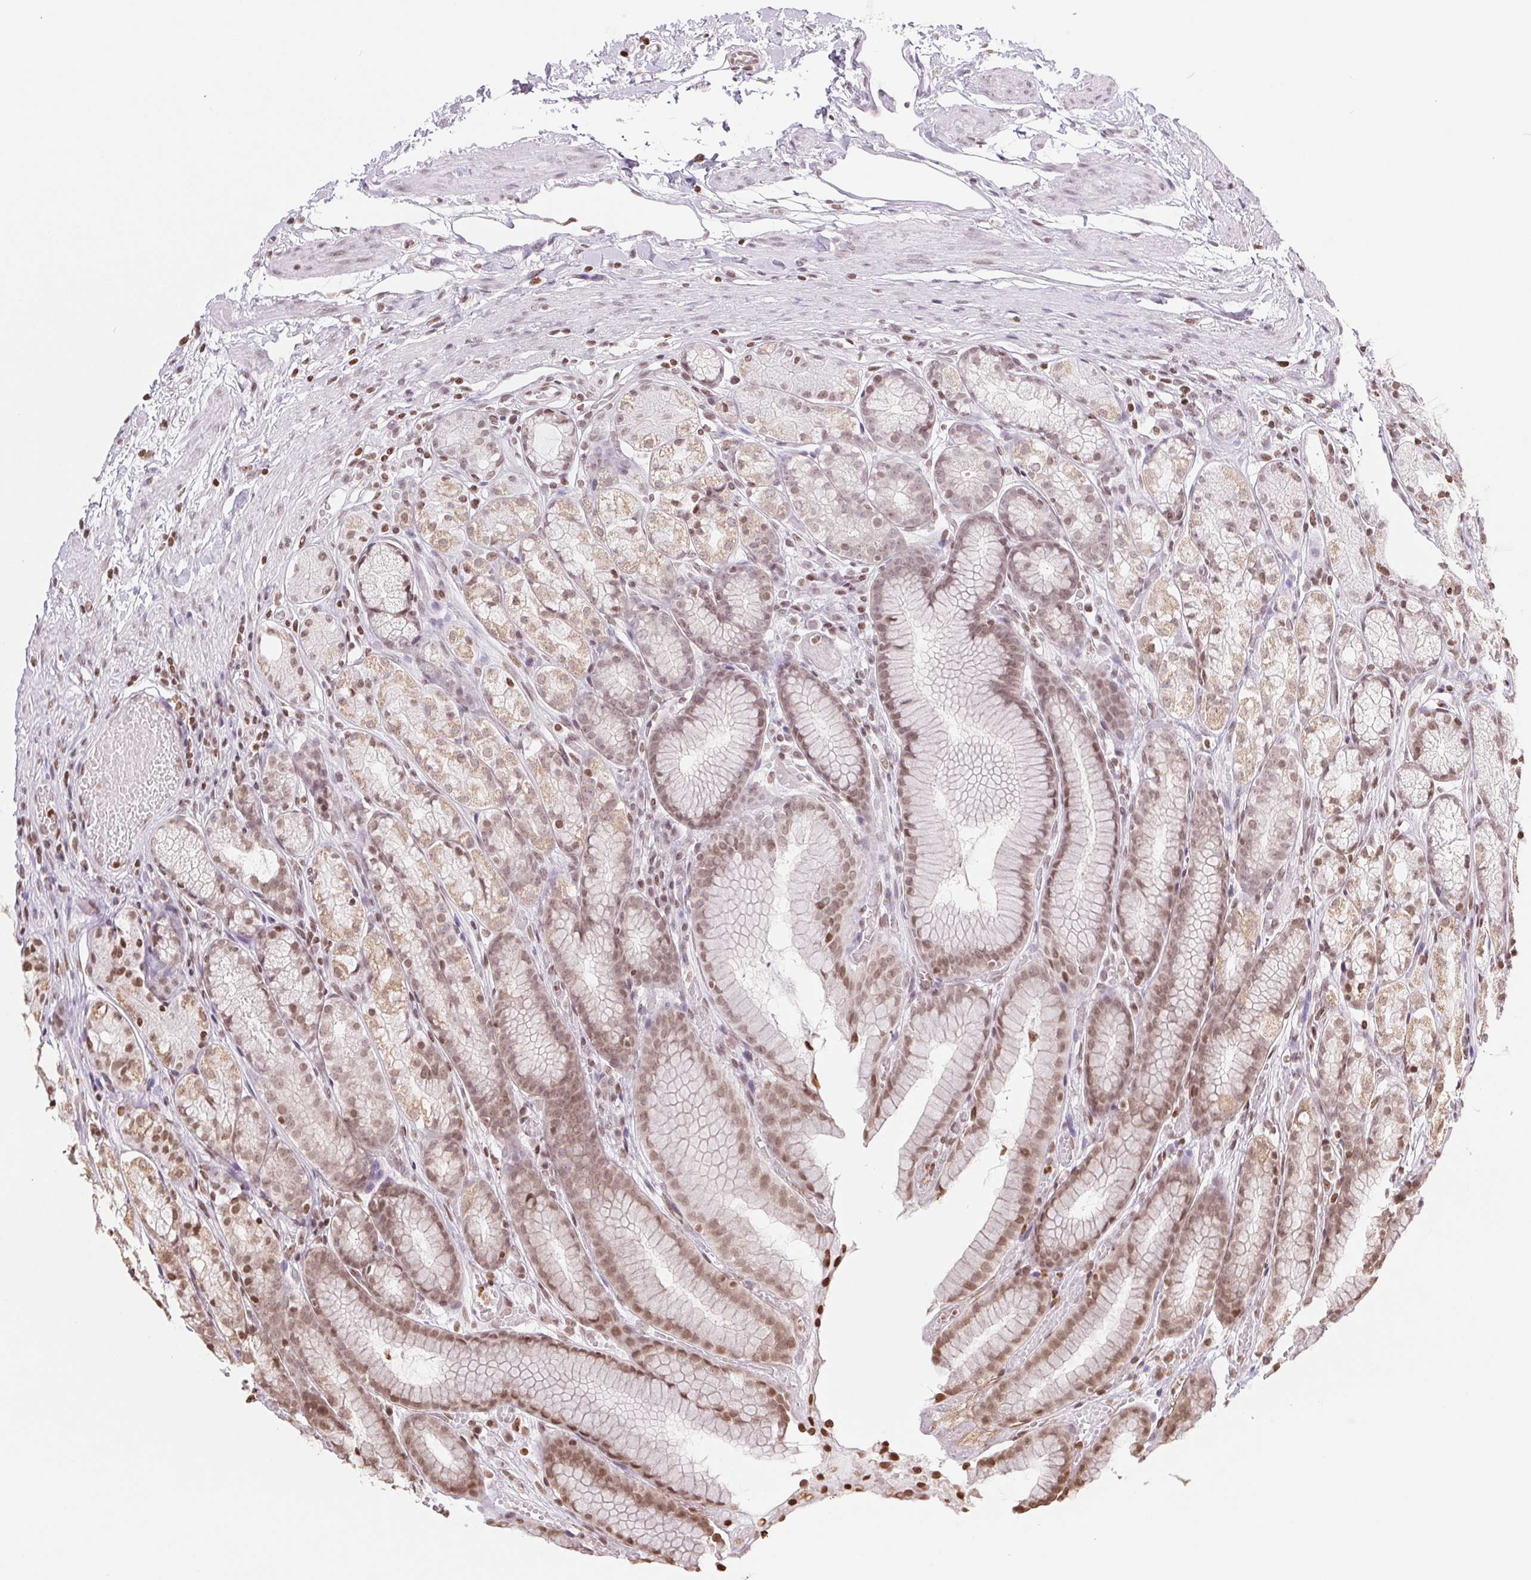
{"staining": {"intensity": "moderate", "quantity": ">75%", "location": "nuclear"}, "tissue": "stomach", "cell_type": "Glandular cells", "image_type": "normal", "snomed": [{"axis": "morphology", "description": "Normal tissue, NOS"}, {"axis": "topography", "description": "Stomach"}], "caption": "IHC staining of normal stomach, which shows medium levels of moderate nuclear positivity in approximately >75% of glandular cells indicating moderate nuclear protein positivity. The staining was performed using DAB (brown) for protein detection and nuclei were counterstained in hematoxylin (blue).", "gene": "SMIM12", "patient": {"sex": "male", "age": 70}}